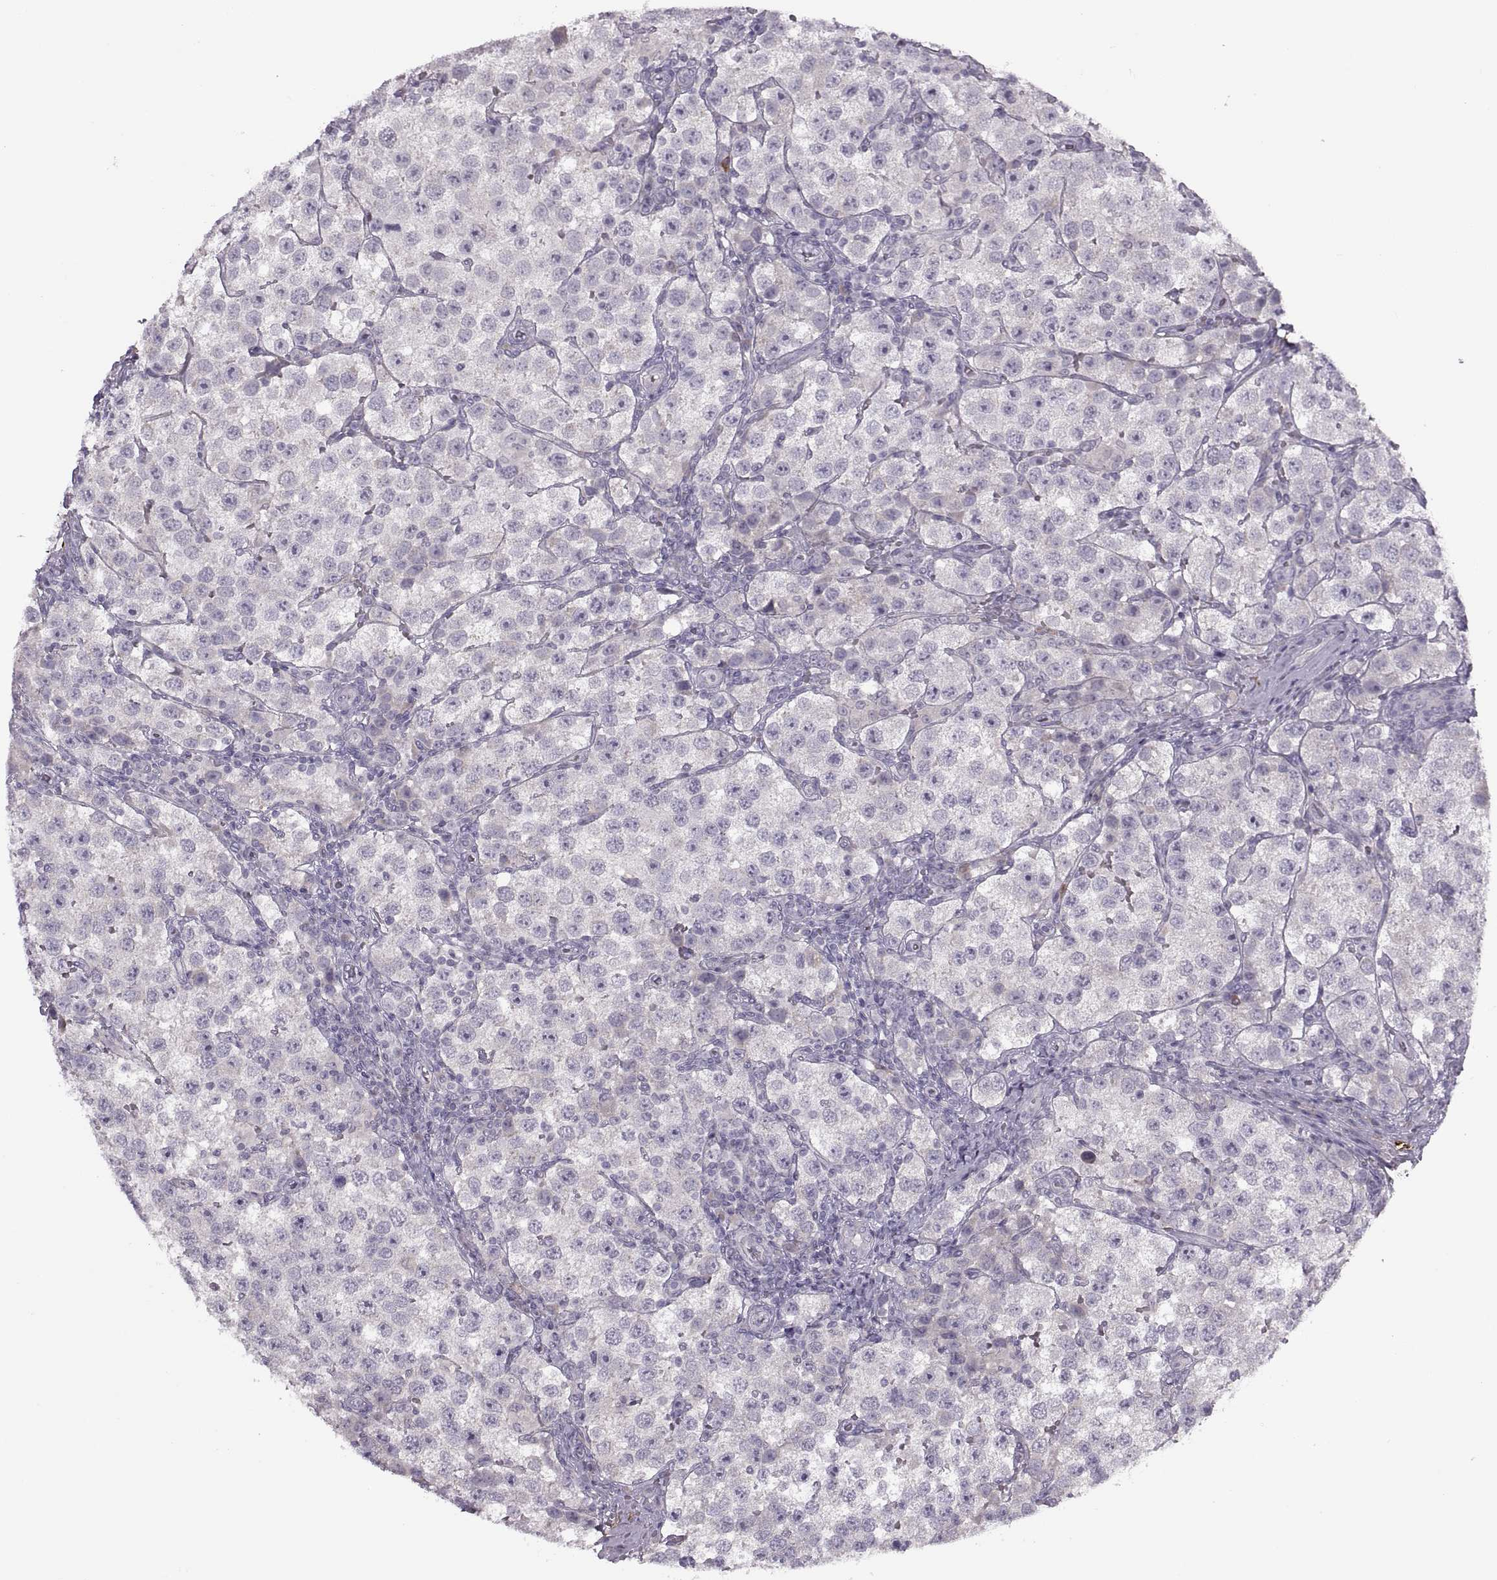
{"staining": {"intensity": "negative", "quantity": "none", "location": "none"}, "tissue": "testis cancer", "cell_type": "Tumor cells", "image_type": "cancer", "snomed": [{"axis": "morphology", "description": "Seminoma, NOS"}, {"axis": "topography", "description": "Testis"}], "caption": "Image shows no protein positivity in tumor cells of testis seminoma tissue.", "gene": "H2AP", "patient": {"sex": "male", "age": 37}}